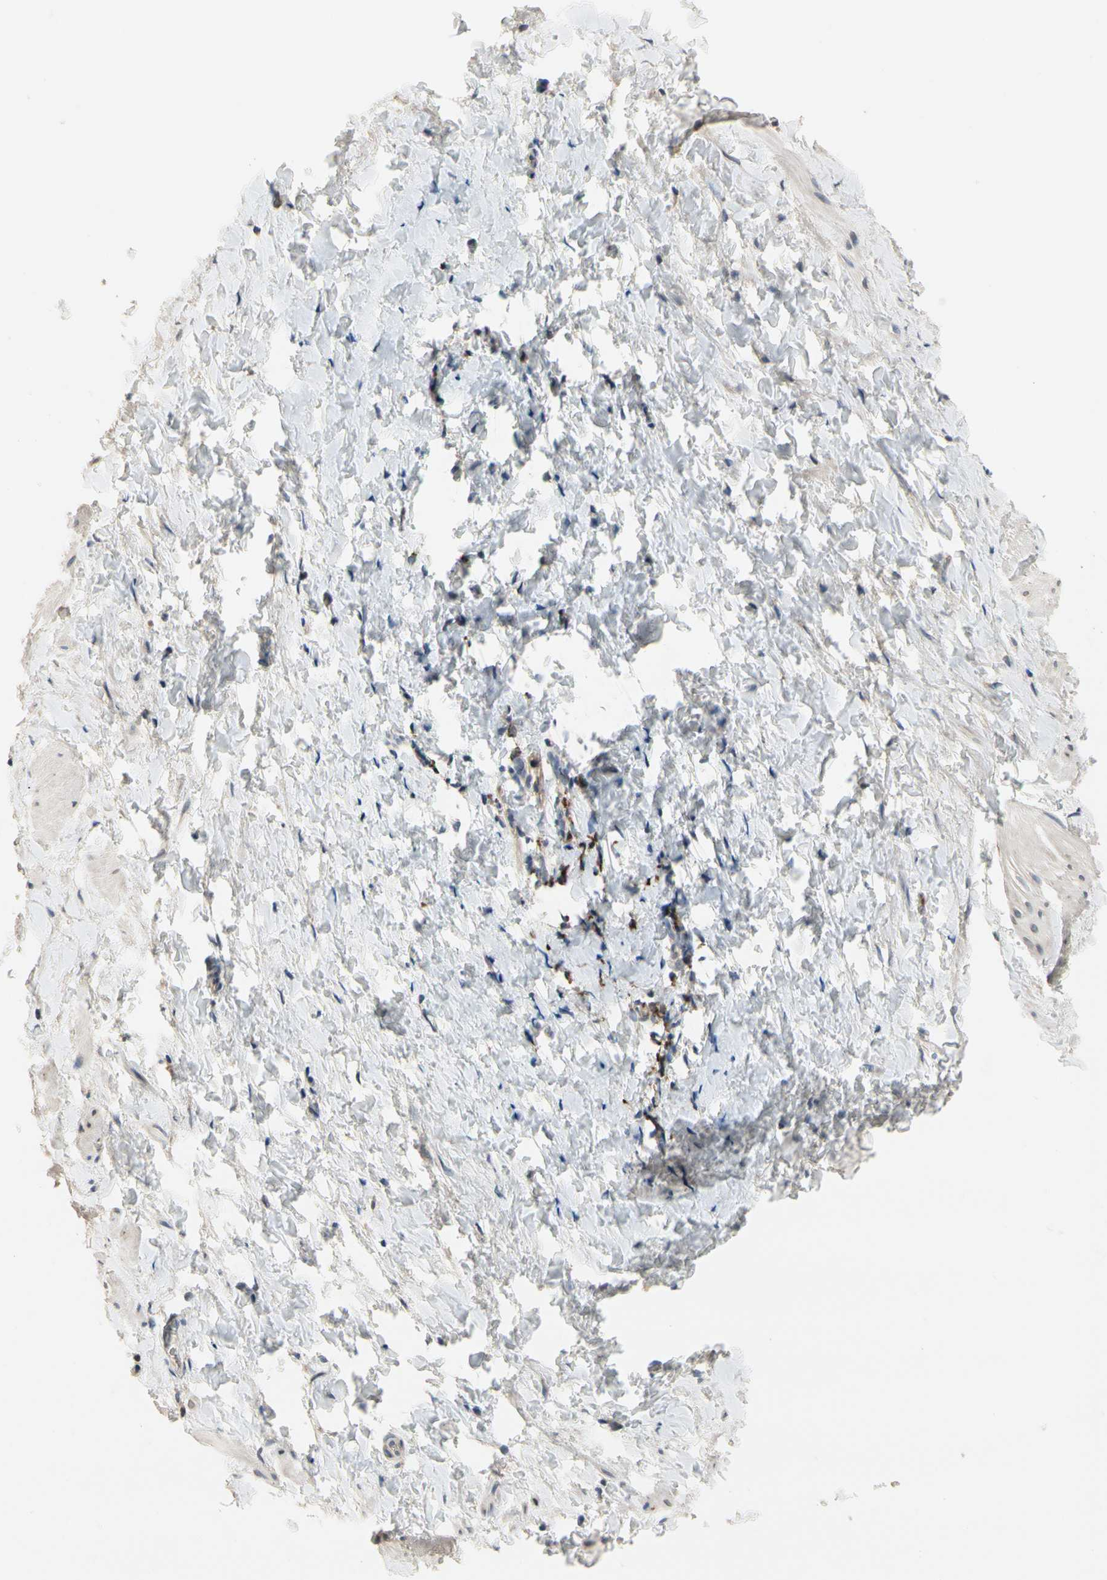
{"staining": {"intensity": "negative", "quantity": "none", "location": "none"}, "tissue": "smooth muscle", "cell_type": "Smooth muscle cells", "image_type": "normal", "snomed": [{"axis": "morphology", "description": "Normal tissue, NOS"}, {"axis": "topography", "description": "Smooth muscle"}], "caption": "Immunohistochemistry photomicrograph of unremarkable smooth muscle: smooth muscle stained with DAB (3,3'-diaminobenzidine) displays no significant protein staining in smooth muscle cells.", "gene": "MMEL1", "patient": {"sex": "male", "age": 16}}